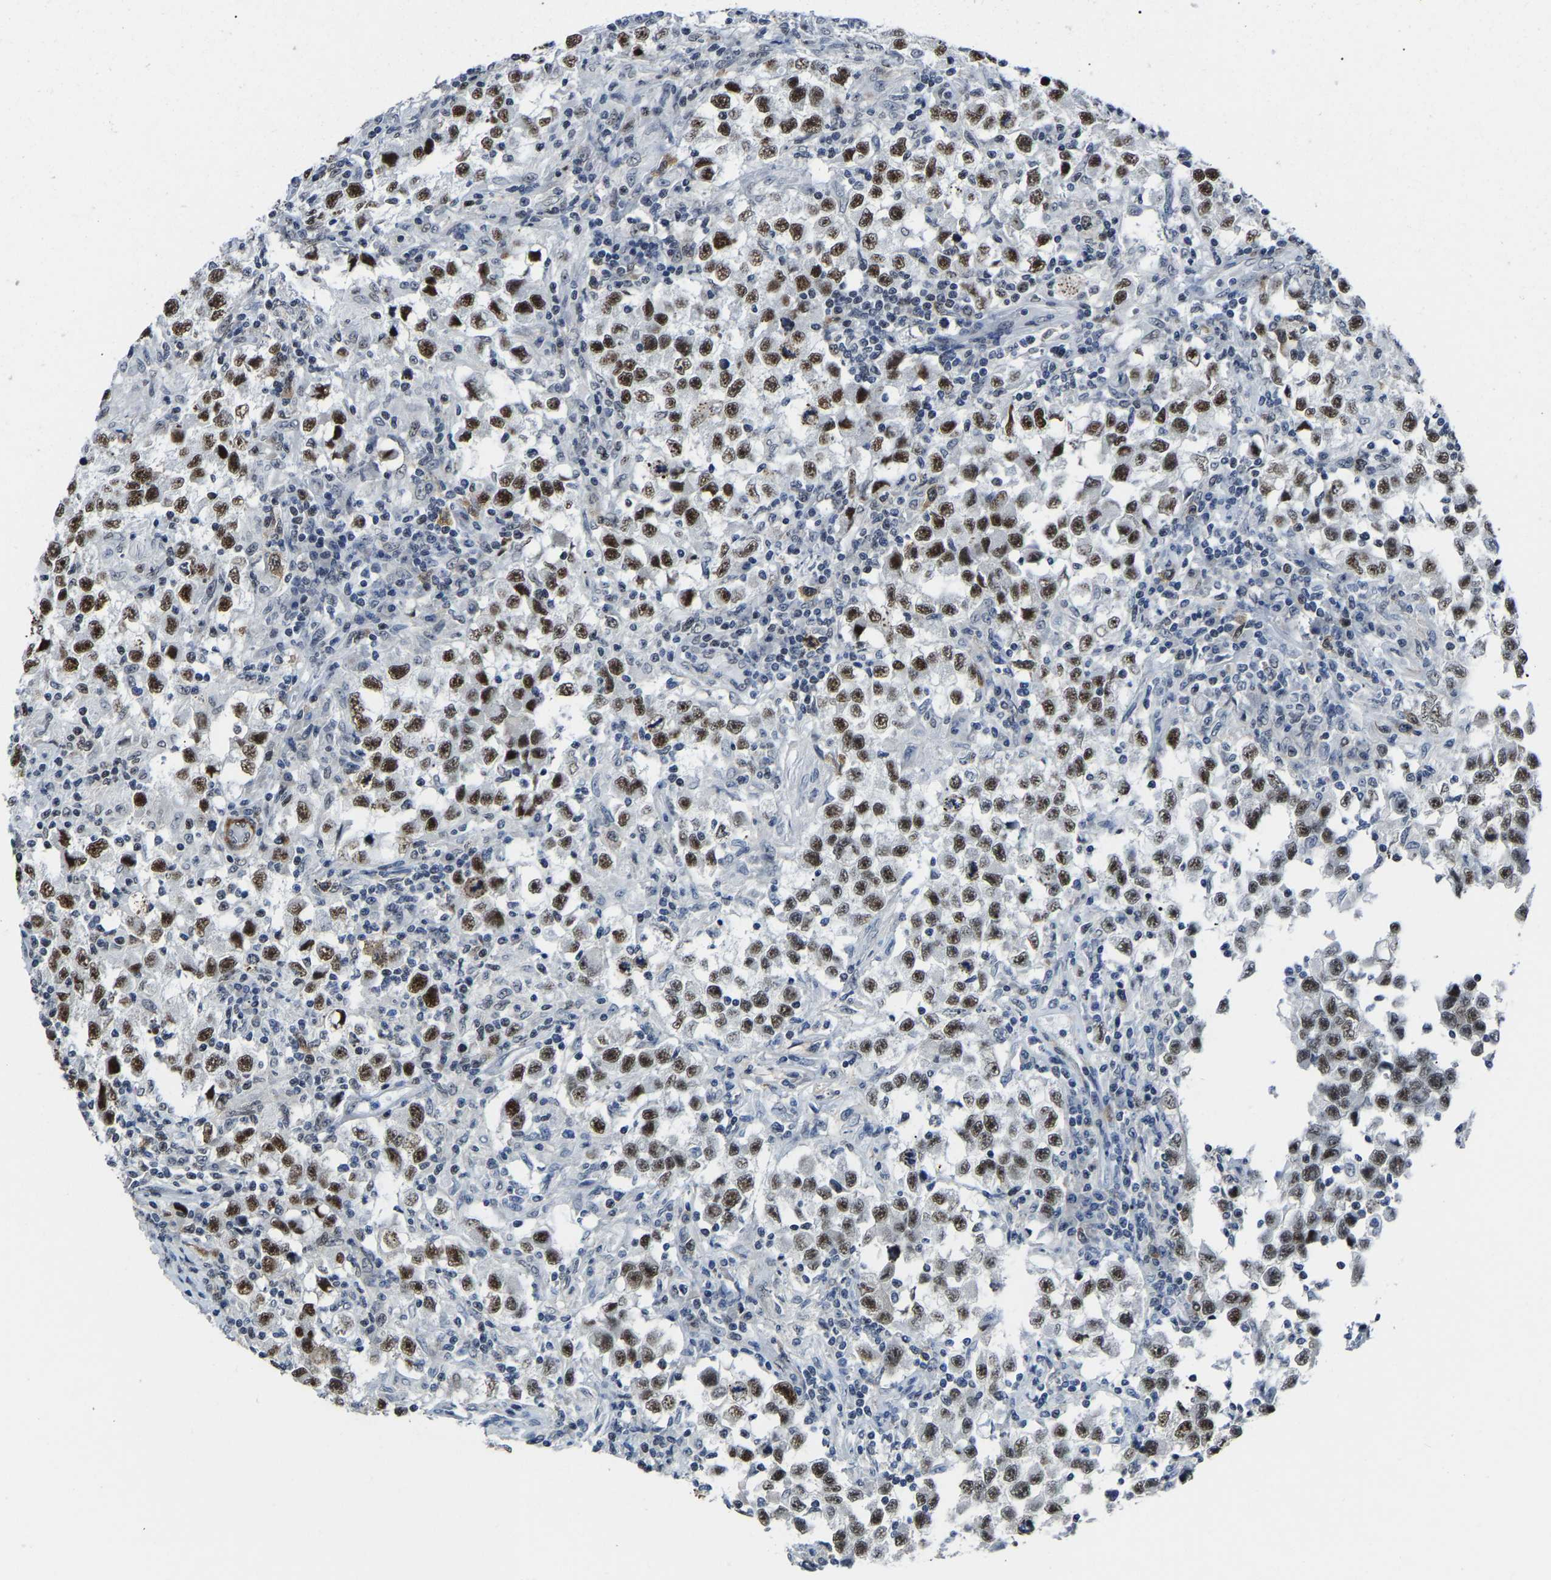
{"staining": {"intensity": "strong", "quantity": ">75%", "location": "nuclear"}, "tissue": "testis cancer", "cell_type": "Tumor cells", "image_type": "cancer", "snomed": [{"axis": "morphology", "description": "Carcinoma, Embryonal, NOS"}, {"axis": "topography", "description": "Testis"}], "caption": "Human testis cancer stained with a brown dye displays strong nuclear positive positivity in approximately >75% of tumor cells.", "gene": "DDX5", "patient": {"sex": "male", "age": 21}}